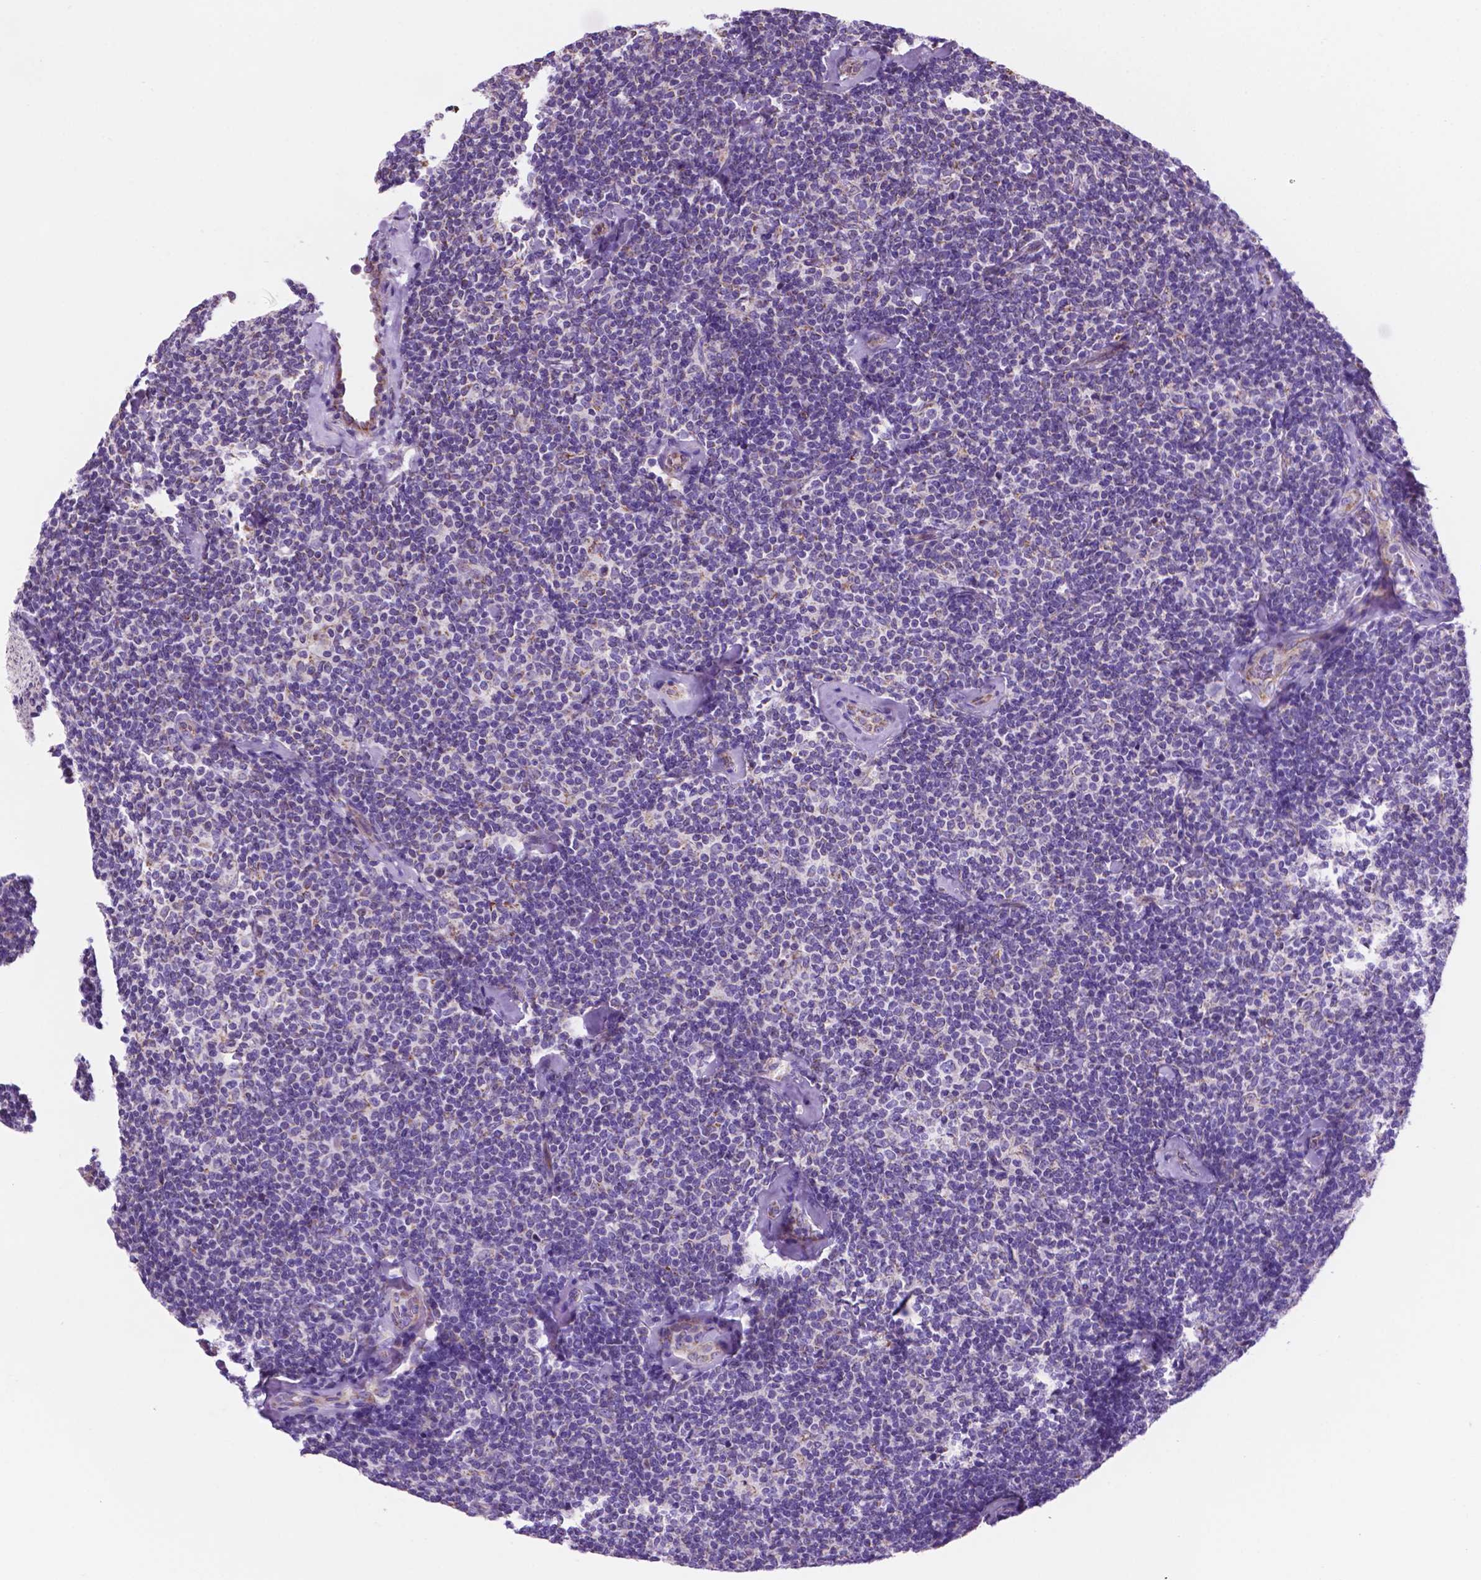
{"staining": {"intensity": "negative", "quantity": "none", "location": "none"}, "tissue": "lymphoma", "cell_type": "Tumor cells", "image_type": "cancer", "snomed": [{"axis": "morphology", "description": "Malignant lymphoma, non-Hodgkin's type, Low grade"}, {"axis": "topography", "description": "Lymph node"}], "caption": "Immunohistochemistry histopathology image of human lymphoma stained for a protein (brown), which displays no staining in tumor cells.", "gene": "TMEM121B", "patient": {"sex": "female", "age": 56}}